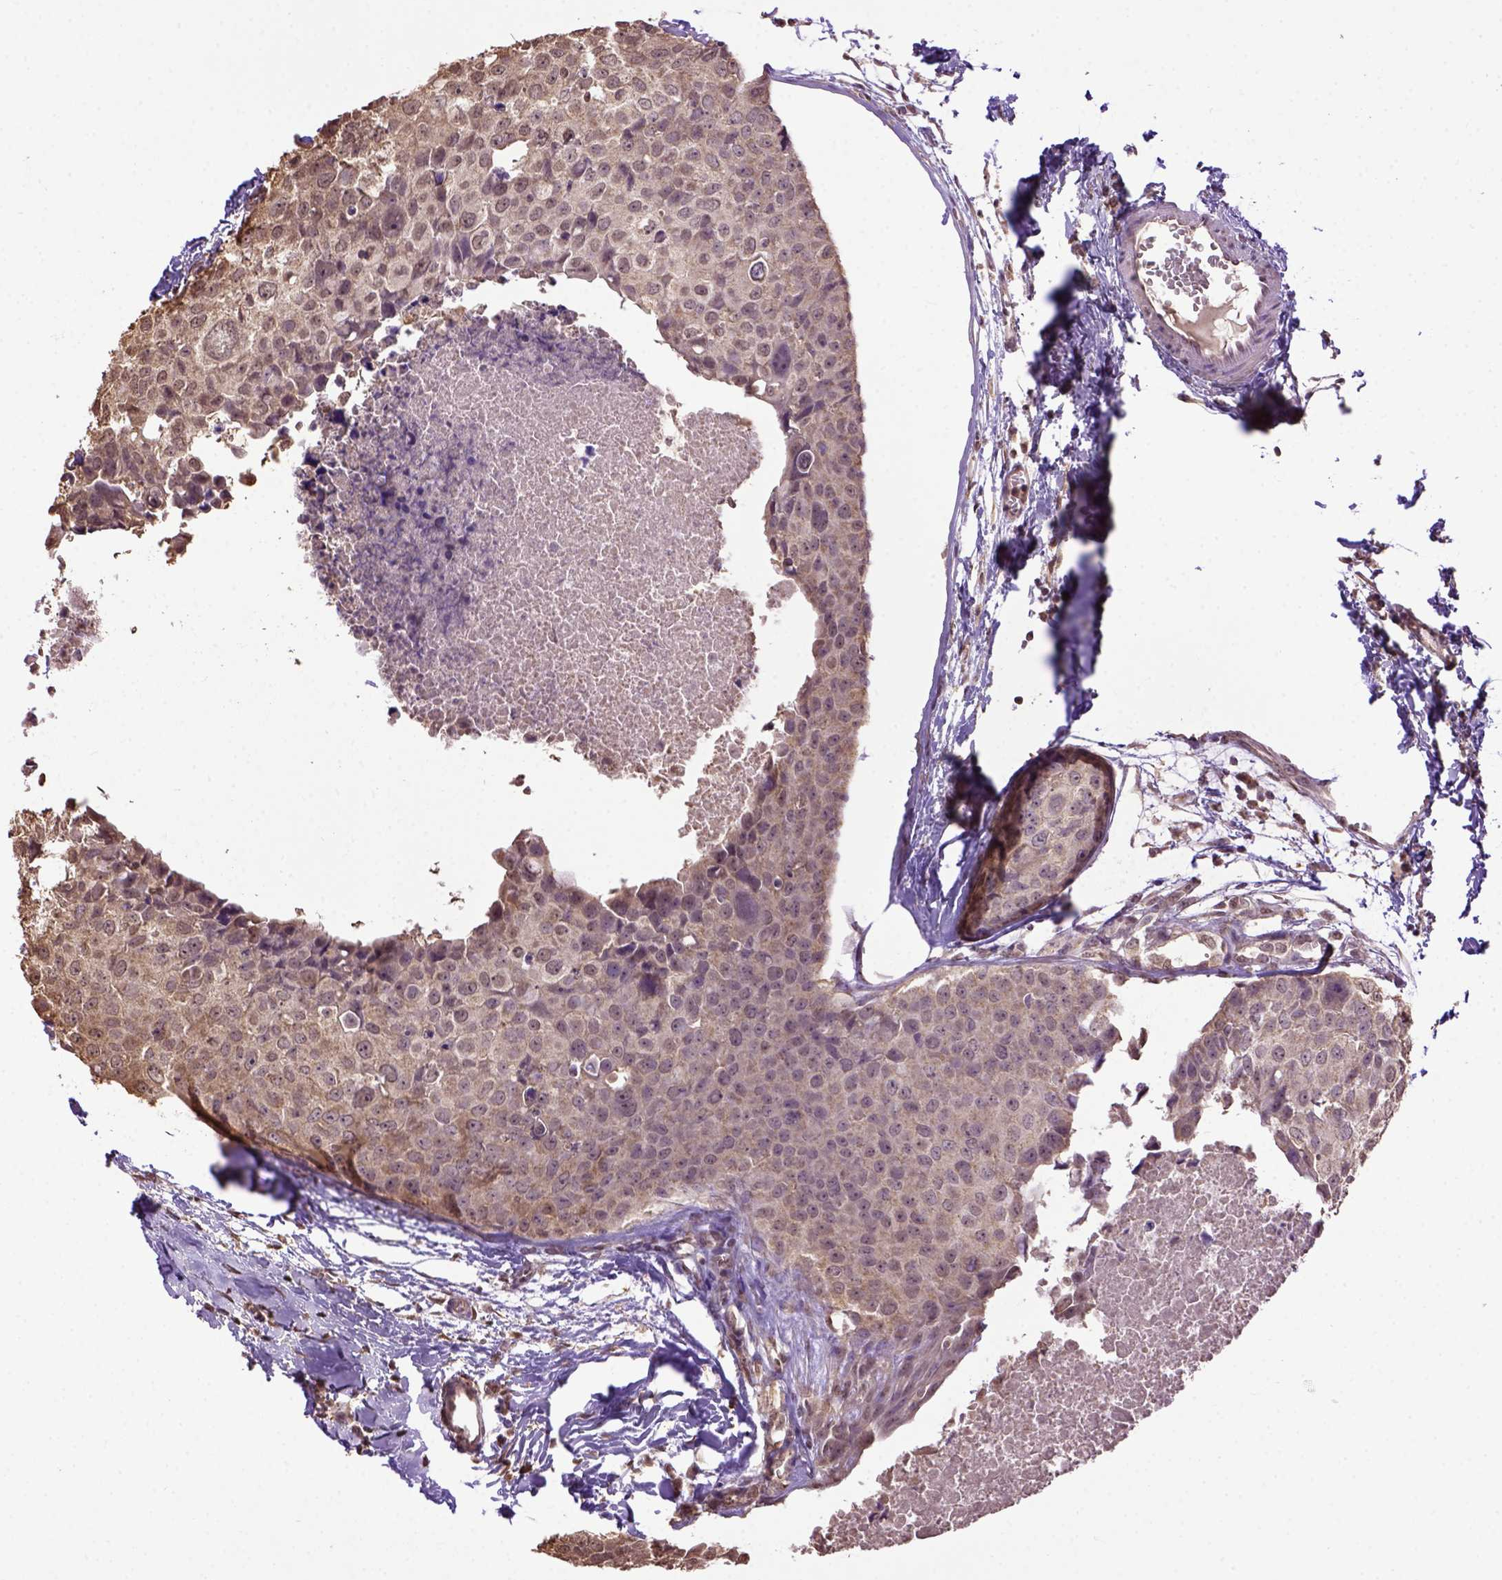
{"staining": {"intensity": "weak", "quantity": "25%-75%", "location": "cytoplasmic/membranous"}, "tissue": "breast cancer", "cell_type": "Tumor cells", "image_type": "cancer", "snomed": [{"axis": "morphology", "description": "Duct carcinoma"}, {"axis": "topography", "description": "Breast"}], "caption": "This is an image of immunohistochemistry staining of infiltrating ductal carcinoma (breast), which shows weak expression in the cytoplasmic/membranous of tumor cells.", "gene": "WDR17", "patient": {"sex": "female", "age": 38}}